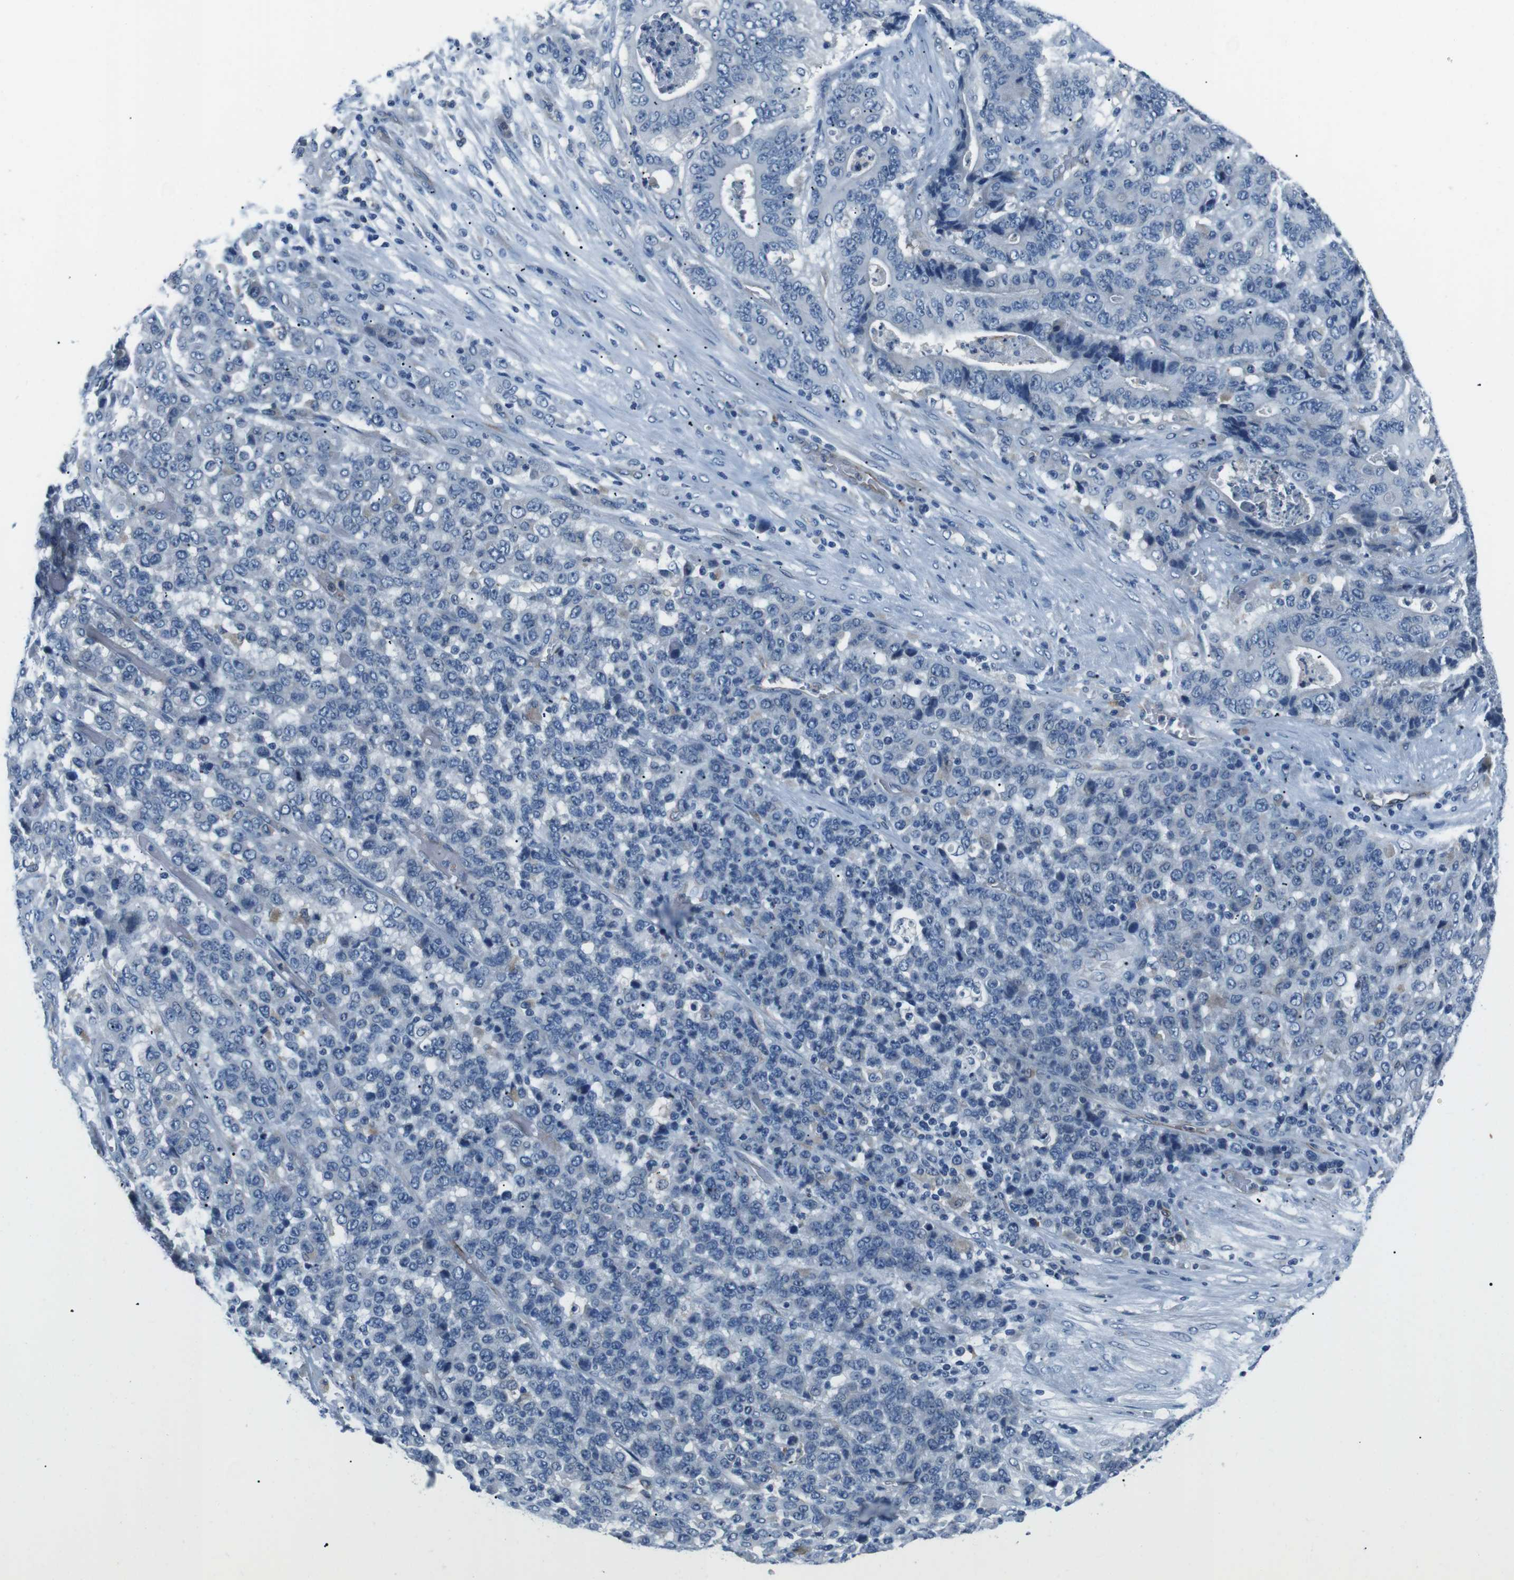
{"staining": {"intensity": "negative", "quantity": "none", "location": "none"}, "tissue": "stomach cancer", "cell_type": "Tumor cells", "image_type": "cancer", "snomed": [{"axis": "morphology", "description": "Adenocarcinoma, NOS"}, {"axis": "topography", "description": "Stomach"}], "caption": "Immunohistochemical staining of stomach adenocarcinoma demonstrates no significant expression in tumor cells.", "gene": "CSF2RA", "patient": {"sex": "female", "age": 73}}